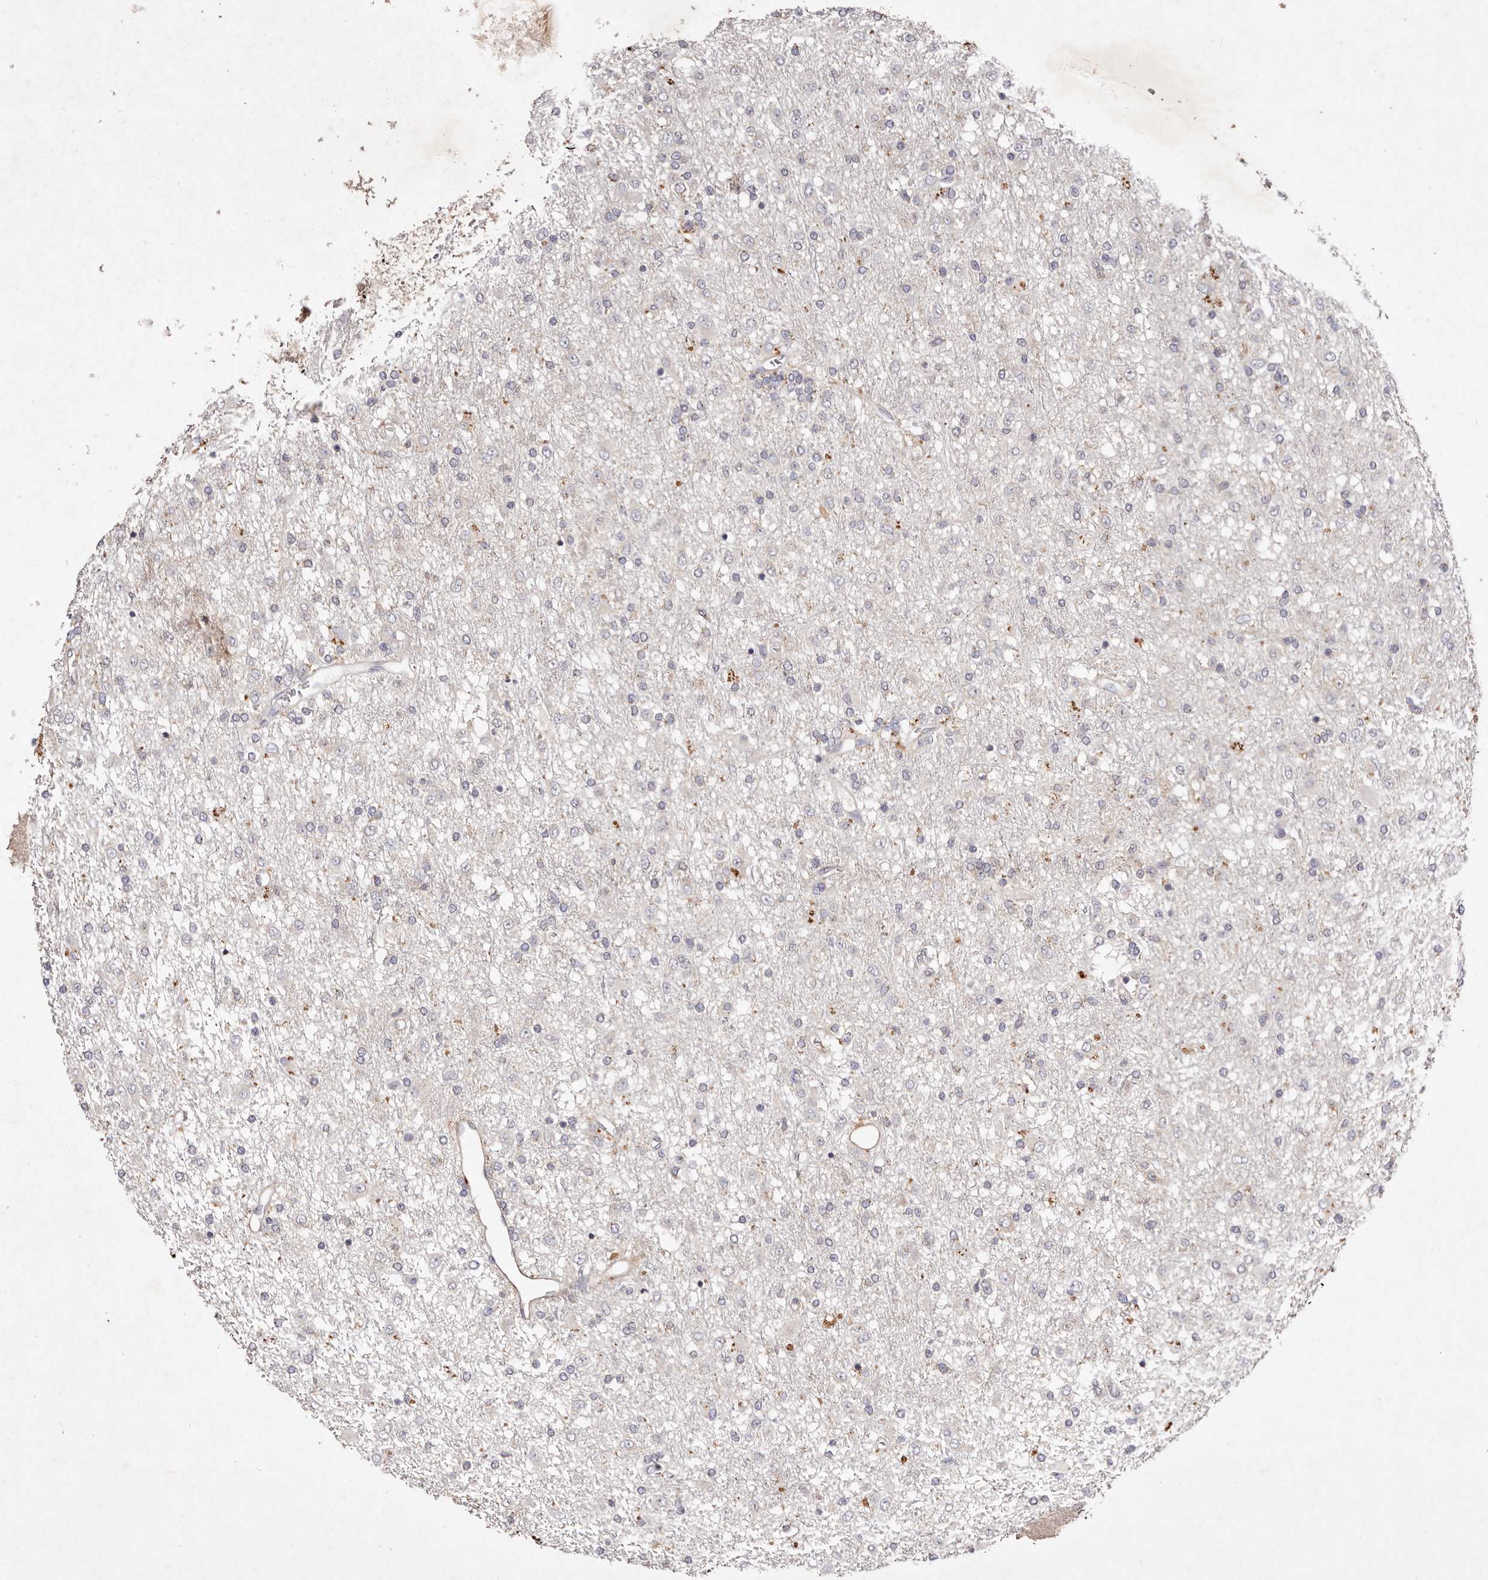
{"staining": {"intensity": "negative", "quantity": "none", "location": "none"}, "tissue": "glioma", "cell_type": "Tumor cells", "image_type": "cancer", "snomed": [{"axis": "morphology", "description": "Glioma, malignant, Low grade"}, {"axis": "topography", "description": "Brain"}], "caption": "Image shows no significant protein staining in tumor cells of low-grade glioma (malignant). (DAB immunohistochemistry (IHC) with hematoxylin counter stain).", "gene": "TSC2", "patient": {"sex": "male", "age": 65}}